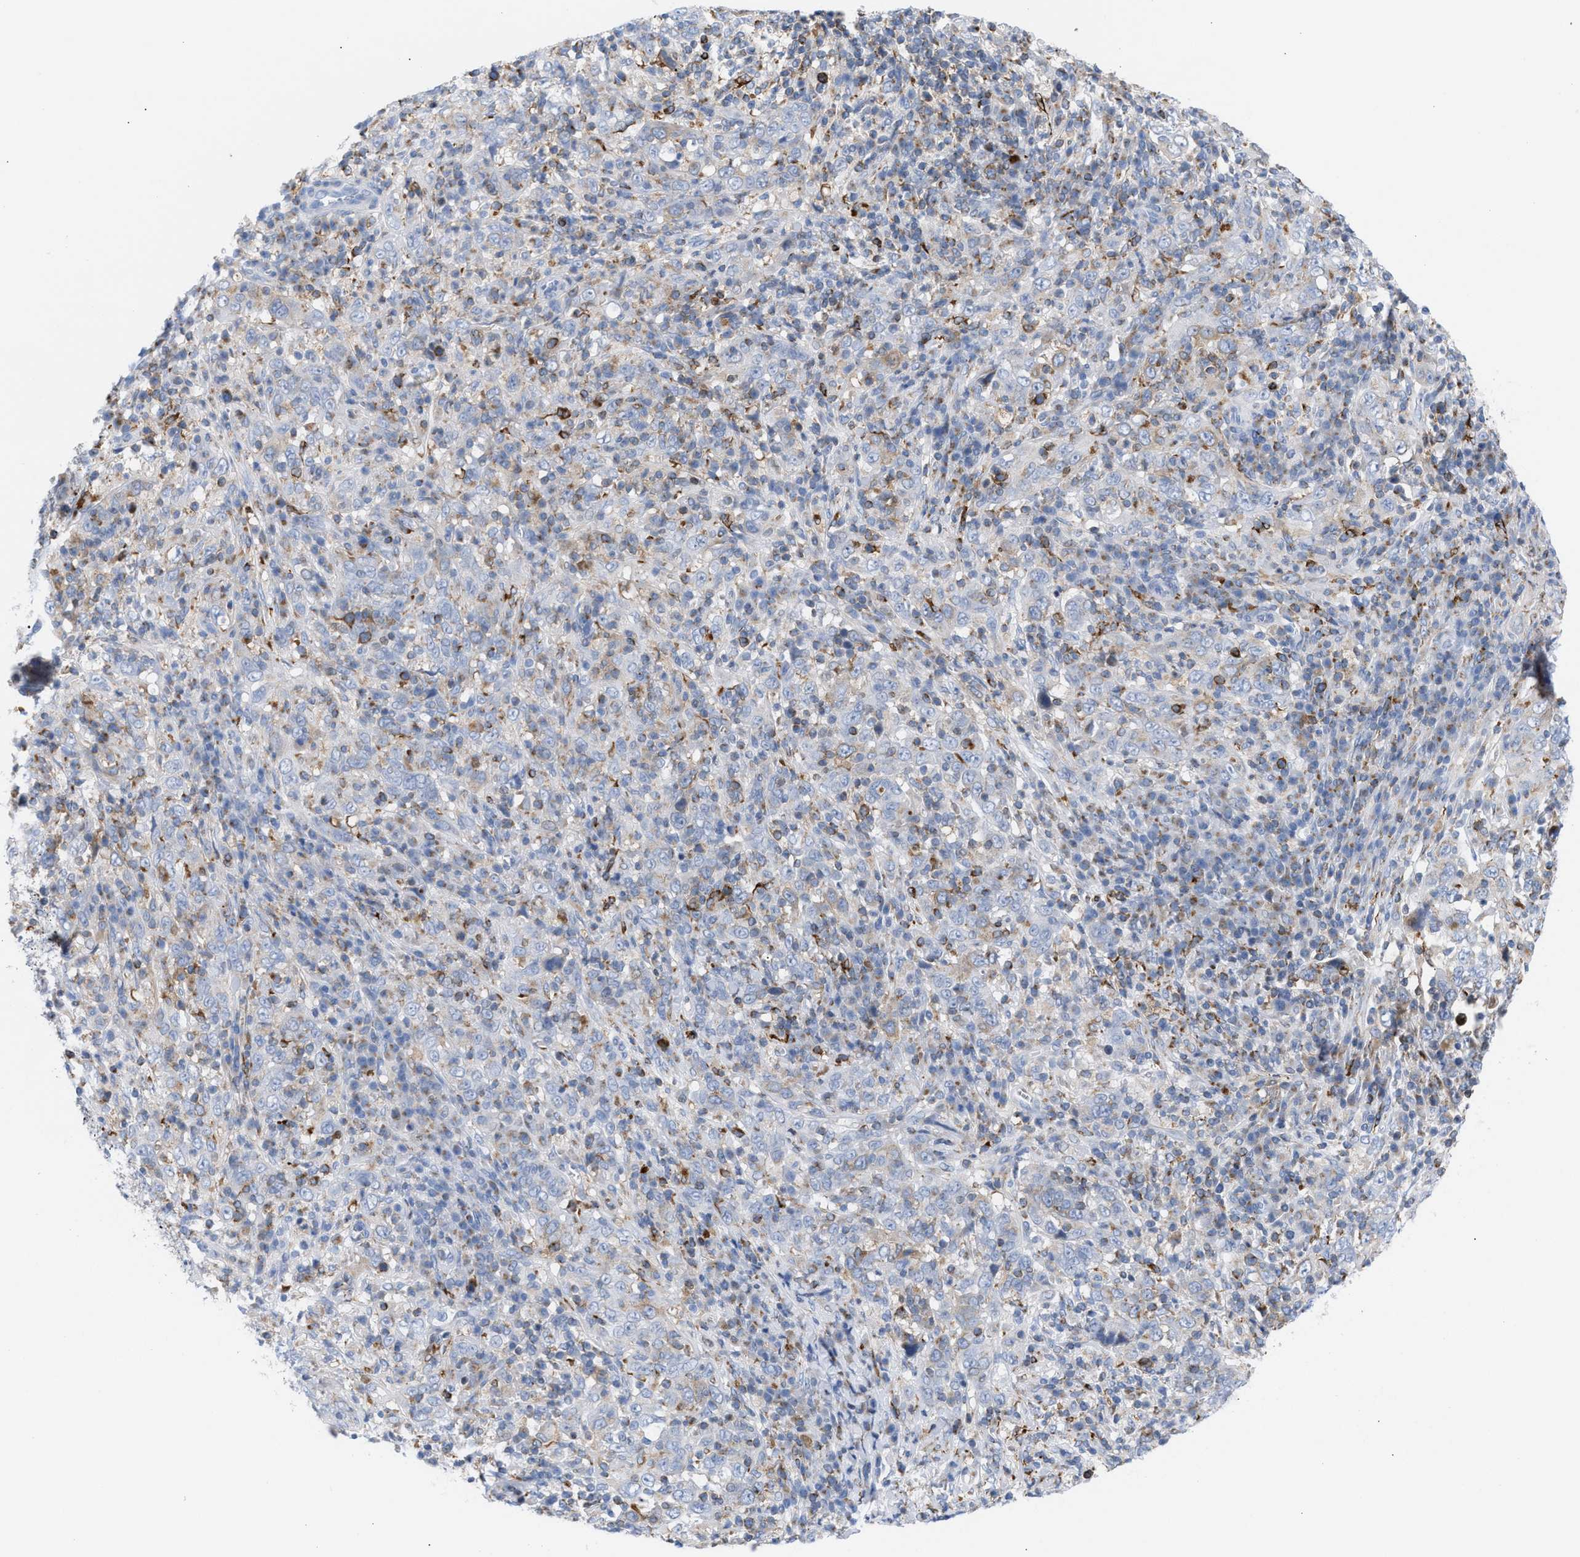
{"staining": {"intensity": "weak", "quantity": "<25%", "location": "cytoplasmic/membranous"}, "tissue": "cervical cancer", "cell_type": "Tumor cells", "image_type": "cancer", "snomed": [{"axis": "morphology", "description": "Squamous cell carcinoma, NOS"}, {"axis": "topography", "description": "Cervix"}], "caption": "Protein analysis of cervical cancer demonstrates no significant expression in tumor cells.", "gene": "TACC3", "patient": {"sex": "female", "age": 46}}